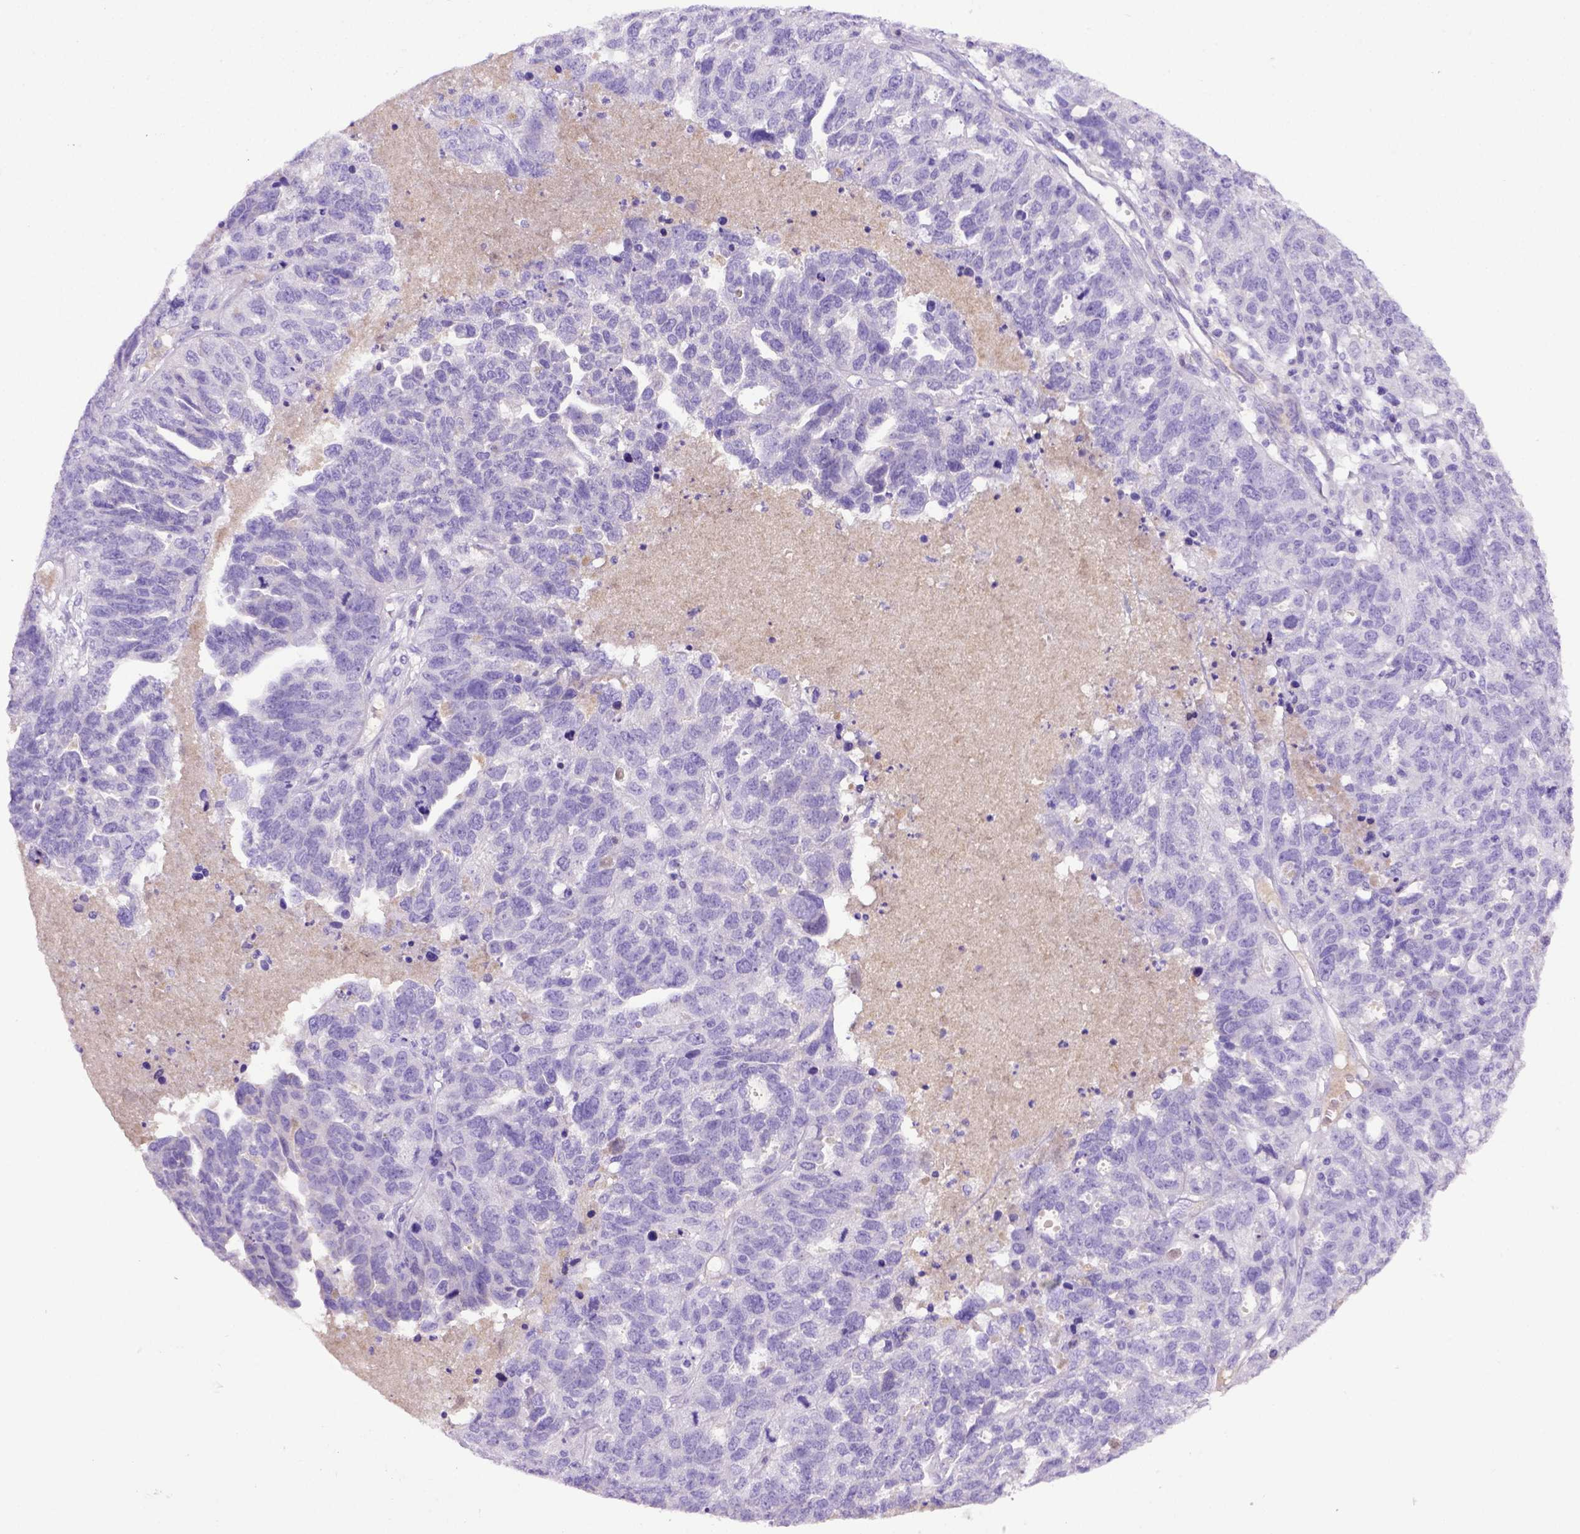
{"staining": {"intensity": "negative", "quantity": "none", "location": "none"}, "tissue": "ovarian cancer", "cell_type": "Tumor cells", "image_type": "cancer", "snomed": [{"axis": "morphology", "description": "Cystadenocarcinoma, serous, NOS"}, {"axis": "topography", "description": "Ovary"}], "caption": "Immunohistochemical staining of human ovarian serous cystadenocarcinoma displays no significant positivity in tumor cells.", "gene": "ITIH4", "patient": {"sex": "female", "age": 71}}